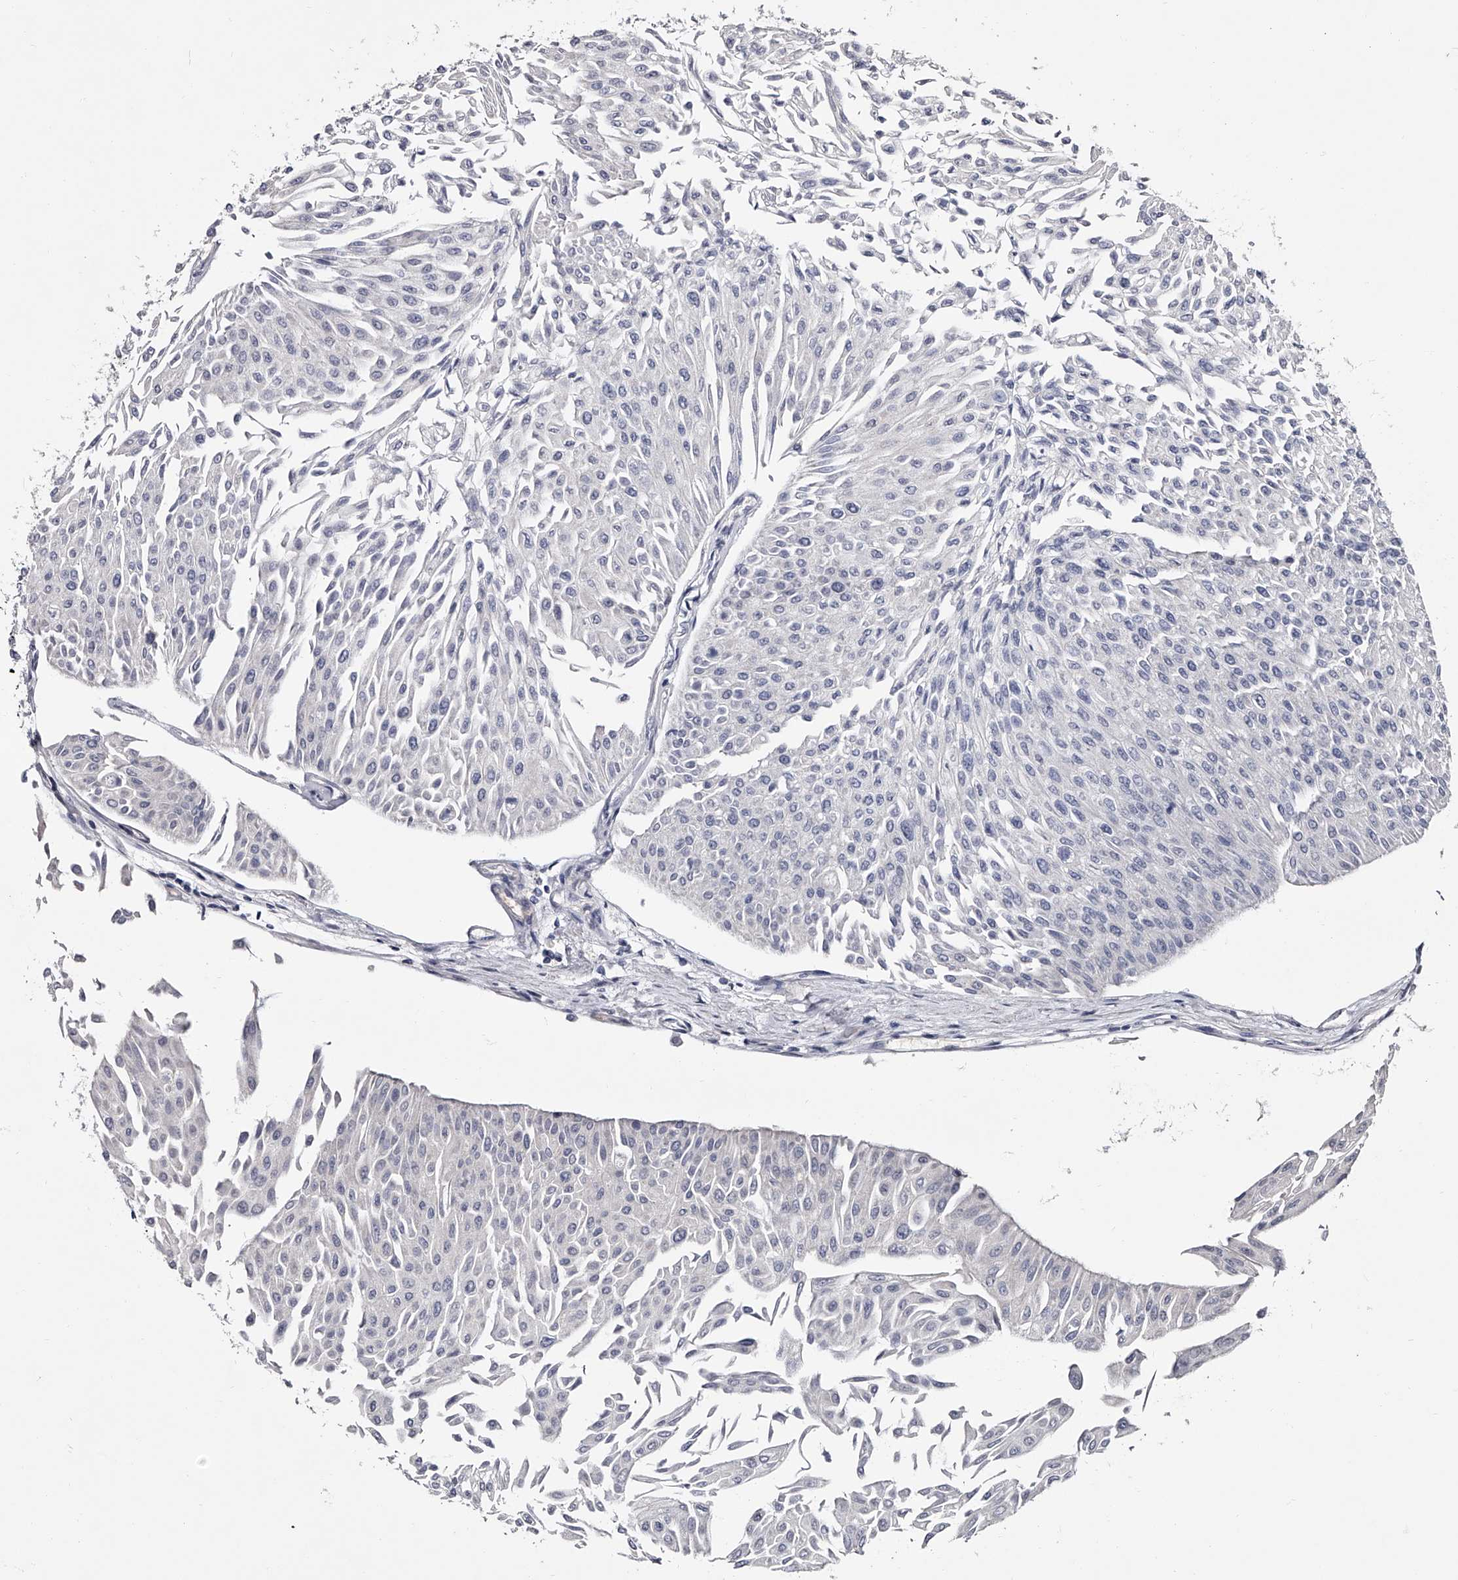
{"staining": {"intensity": "negative", "quantity": "none", "location": "none"}, "tissue": "urothelial cancer", "cell_type": "Tumor cells", "image_type": "cancer", "snomed": [{"axis": "morphology", "description": "Urothelial carcinoma, Low grade"}, {"axis": "topography", "description": "Urinary bladder"}], "caption": "DAB (3,3'-diaminobenzidine) immunohistochemical staining of urothelial cancer exhibits no significant staining in tumor cells.", "gene": "GAPVD1", "patient": {"sex": "male", "age": 67}}